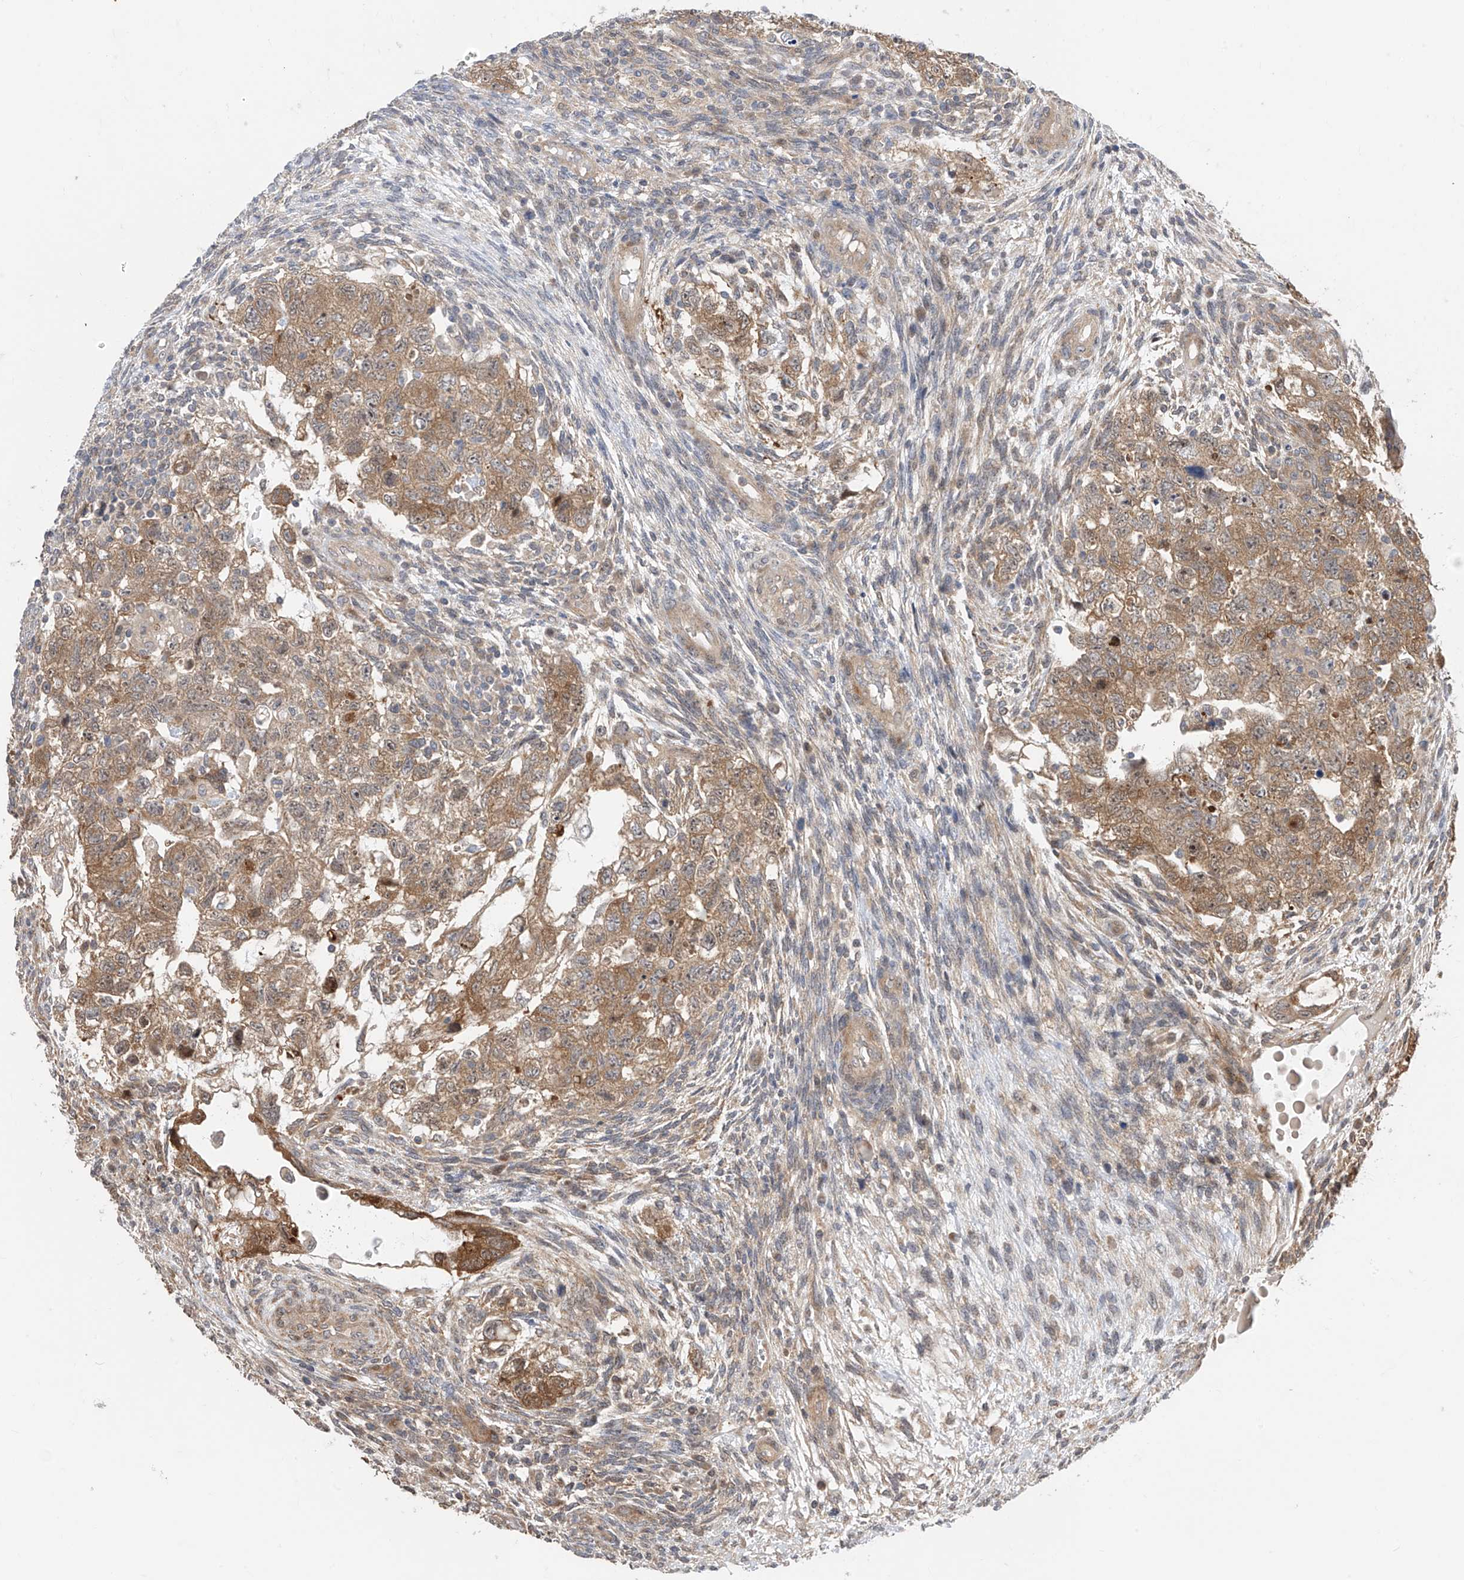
{"staining": {"intensity": "moderate", "quantity": ">75%", "location": "cytoplasmic/membranous"}, "tissue": "testis cancer", "cell_type": "Tumor cells", "image_type": "cancer", "snomed": [{"axis": "morphology", "description": "Carcinoma, Embryonal, NOS"}, {"axis": "topography", "description": "Testis"}], "caption": "Protein expression analysis of embryonal carcinoma (testis) displays moderate cytoplasmic/membranous positivity in about >75% of tumor cells. (DAB IHC, brown staining for protein, blue staining for nuclei).", "gene": "TTC38", "patient": {"sex": "male", "age": 36}}